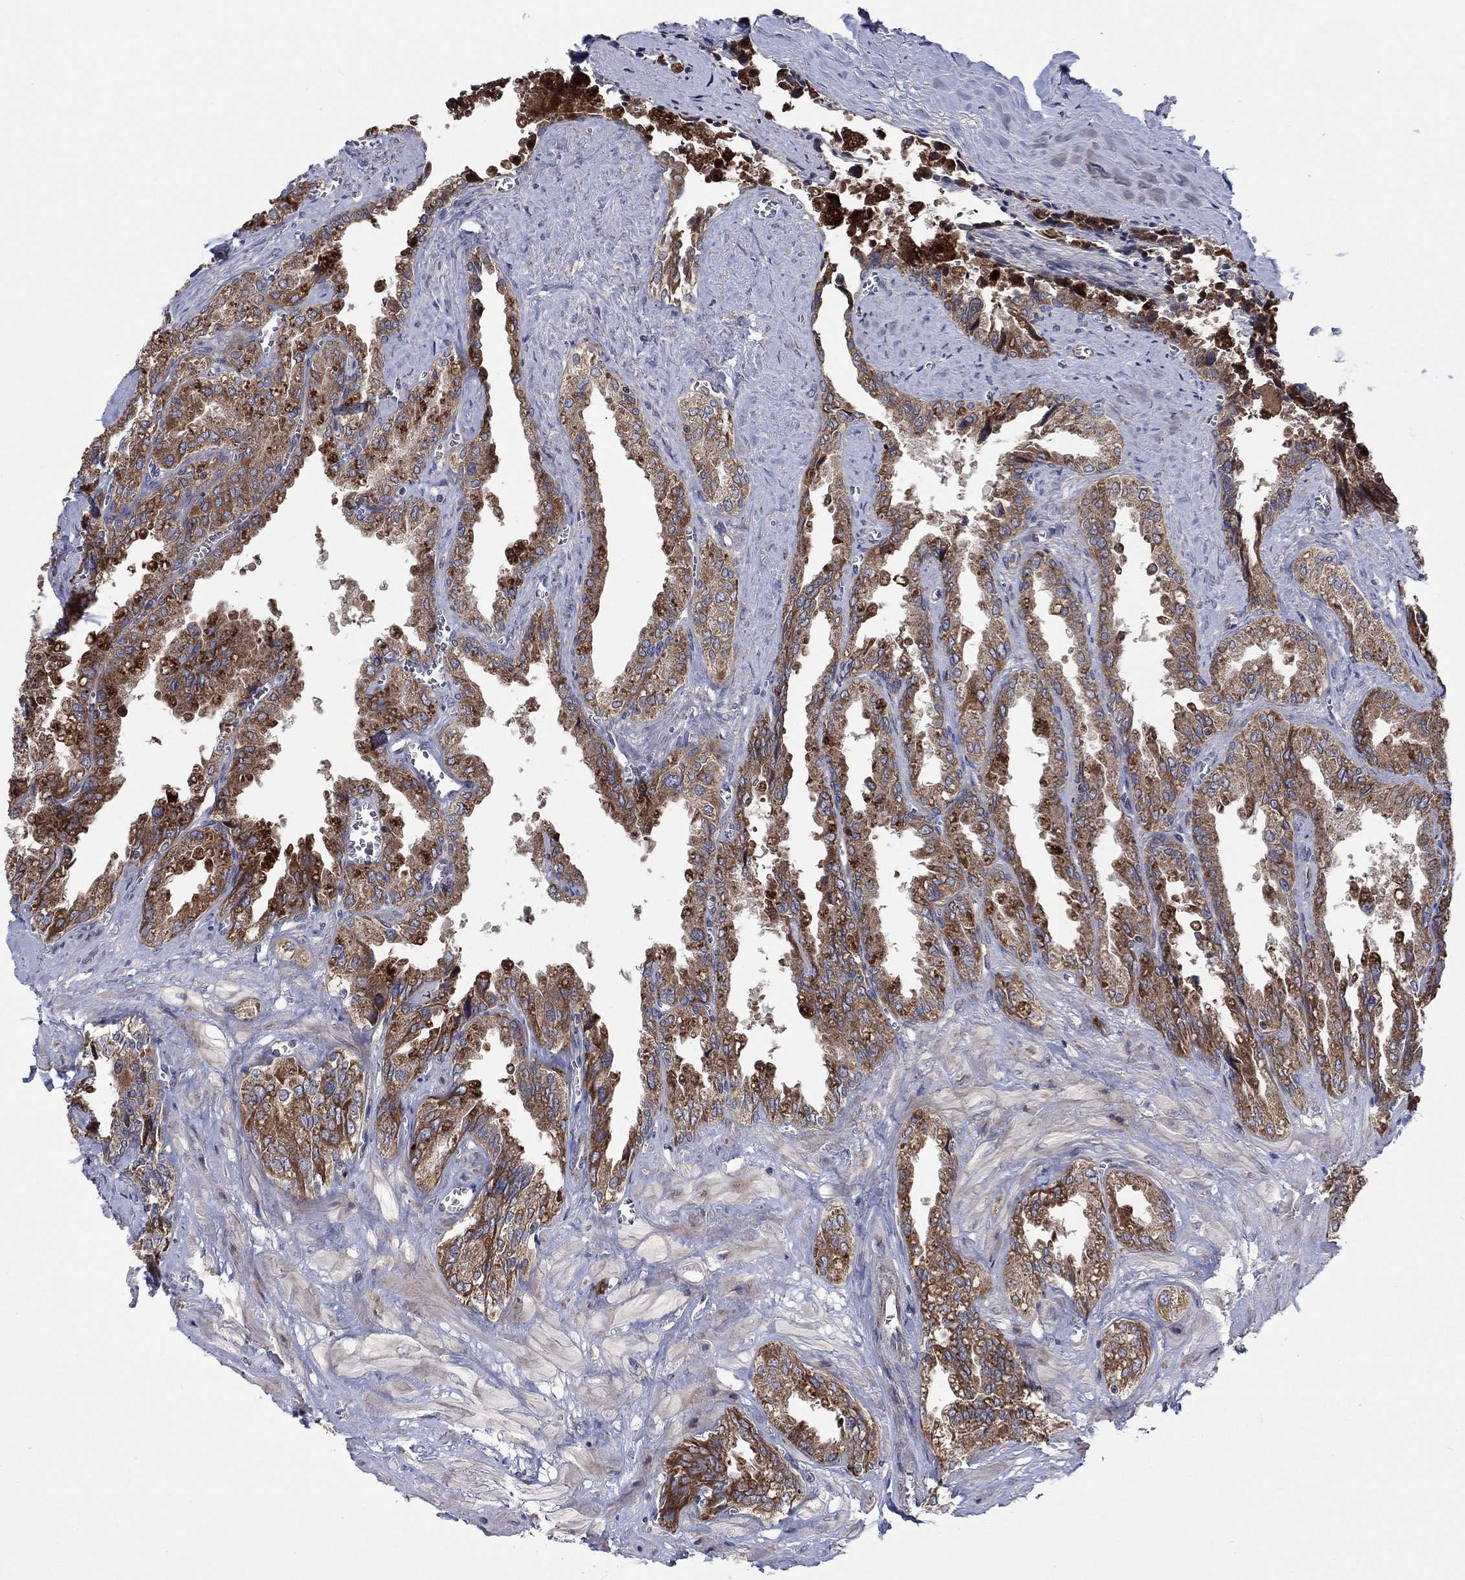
{"staining": {"intensity": "moderate", "quantity": ">75%", "location": "cytoplasmic/membranous"}, "tissue": "seminal vesicle", "cell_type": "Glandular cells", "image_type": "normal", "snomed": [{"axis": "morphology", "description": "Normal tissue, NOS"}, {"axis": "topography", "description": "Seminal veicle"}], "caption": "DAB immunohistochemical staining of normal human seminal vesicle reveals moderate cytoplasmic/membranous protein expression in approximately >75% of glandular cells. Immunohistochemistry stains the protein of interest in brown and the nuclei are stained blue.", "gene": "RPLP0", "patient": {"sex": "male", "age": 67}}